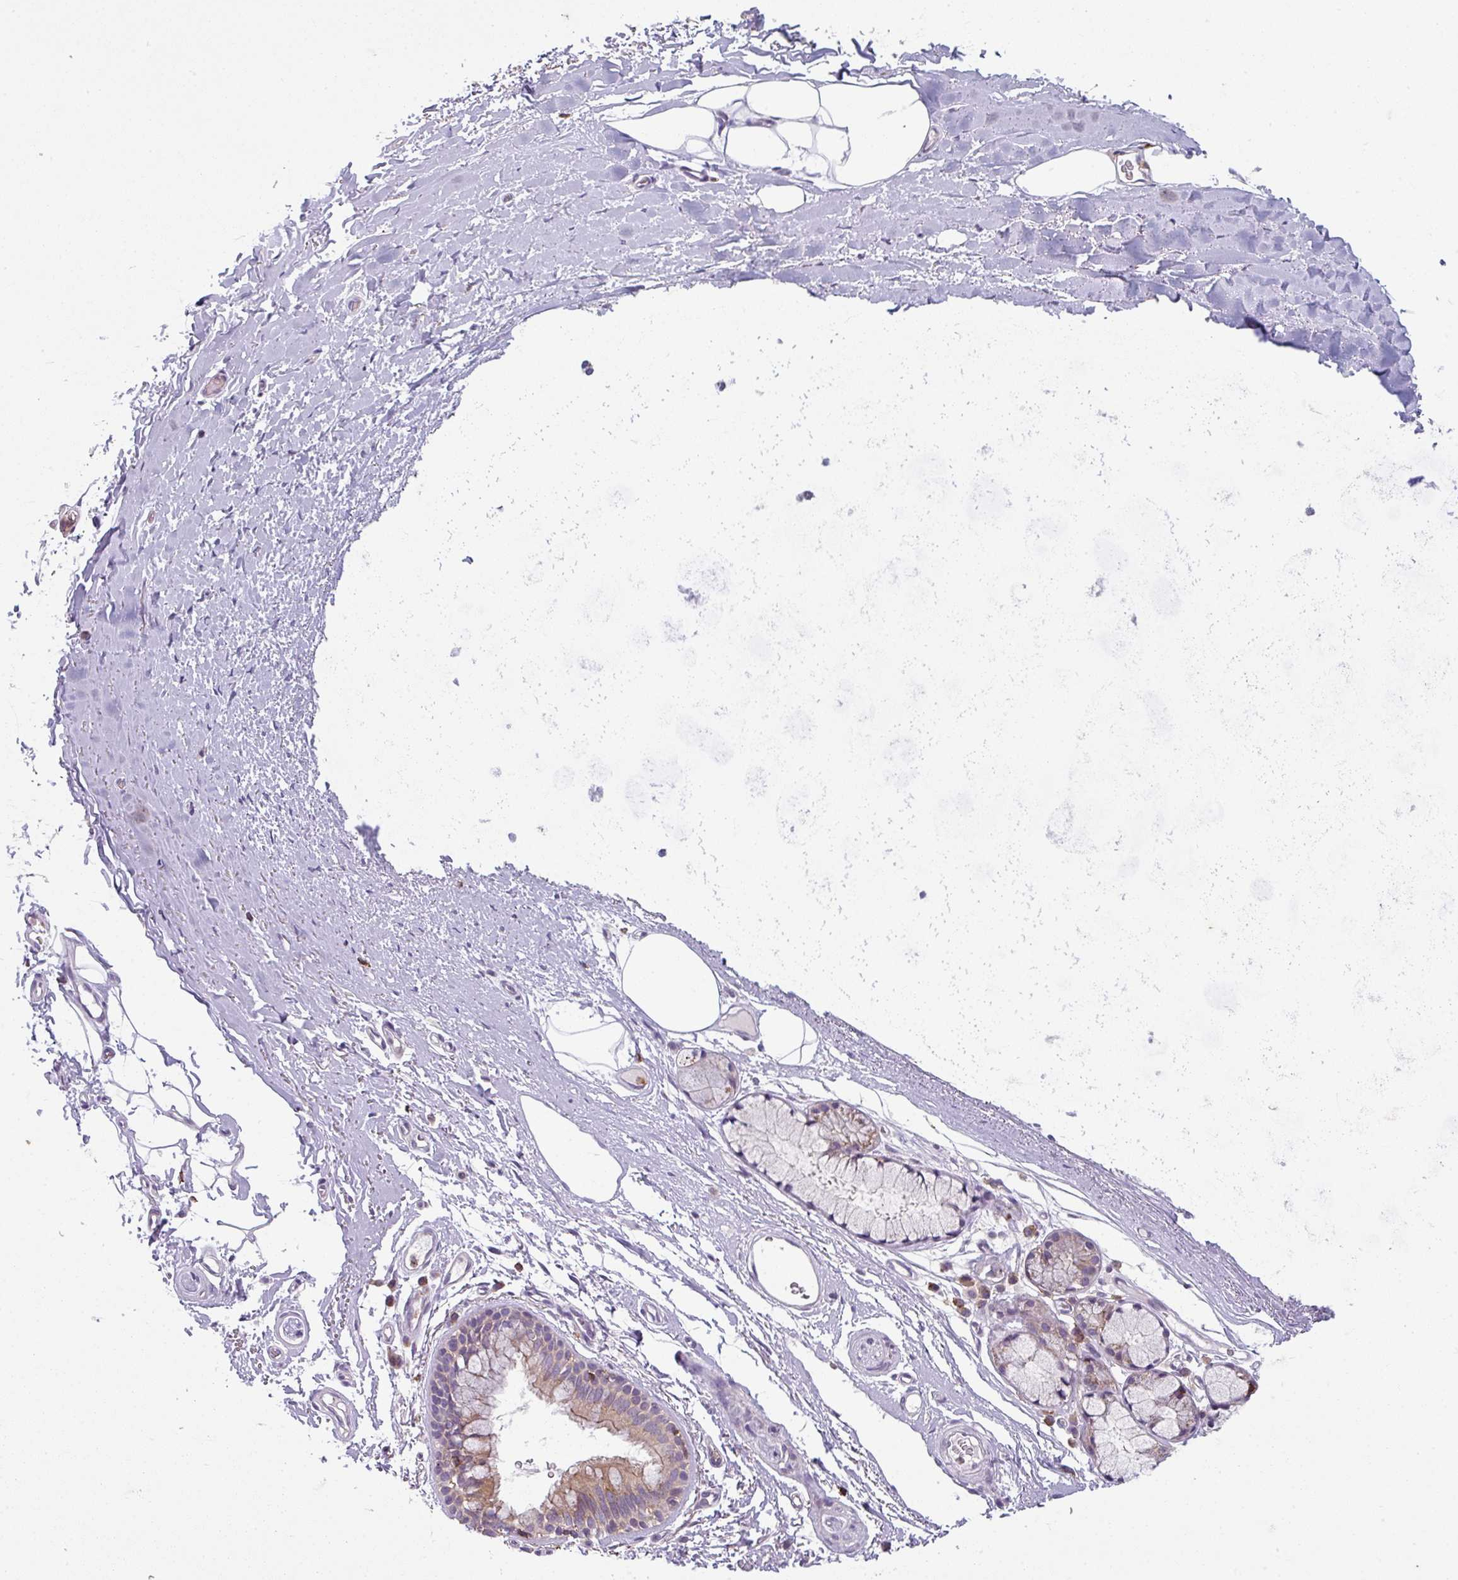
{"staining": {"intensity": "negative", "quantity": "none", "location": "none"}, "tissue": "adipose tissue", "cell_type": "Adipocytes", "image_type": "normal", "snomed": [{"axis": "morphology", "description": "Normal tissue, NOS"}, {"axis": "topography", "description": "Cartilage tissue"}, {"axis": "topography", "description": "Bronchus"}], "caption": "A high-resolution photomicrograph shows immunohistochemistry staining of benign adipose tissue, which shows no significant expression in adipocytes.", "gene": "NEDD9", "patient": {"sex": "female", "age": 72}}